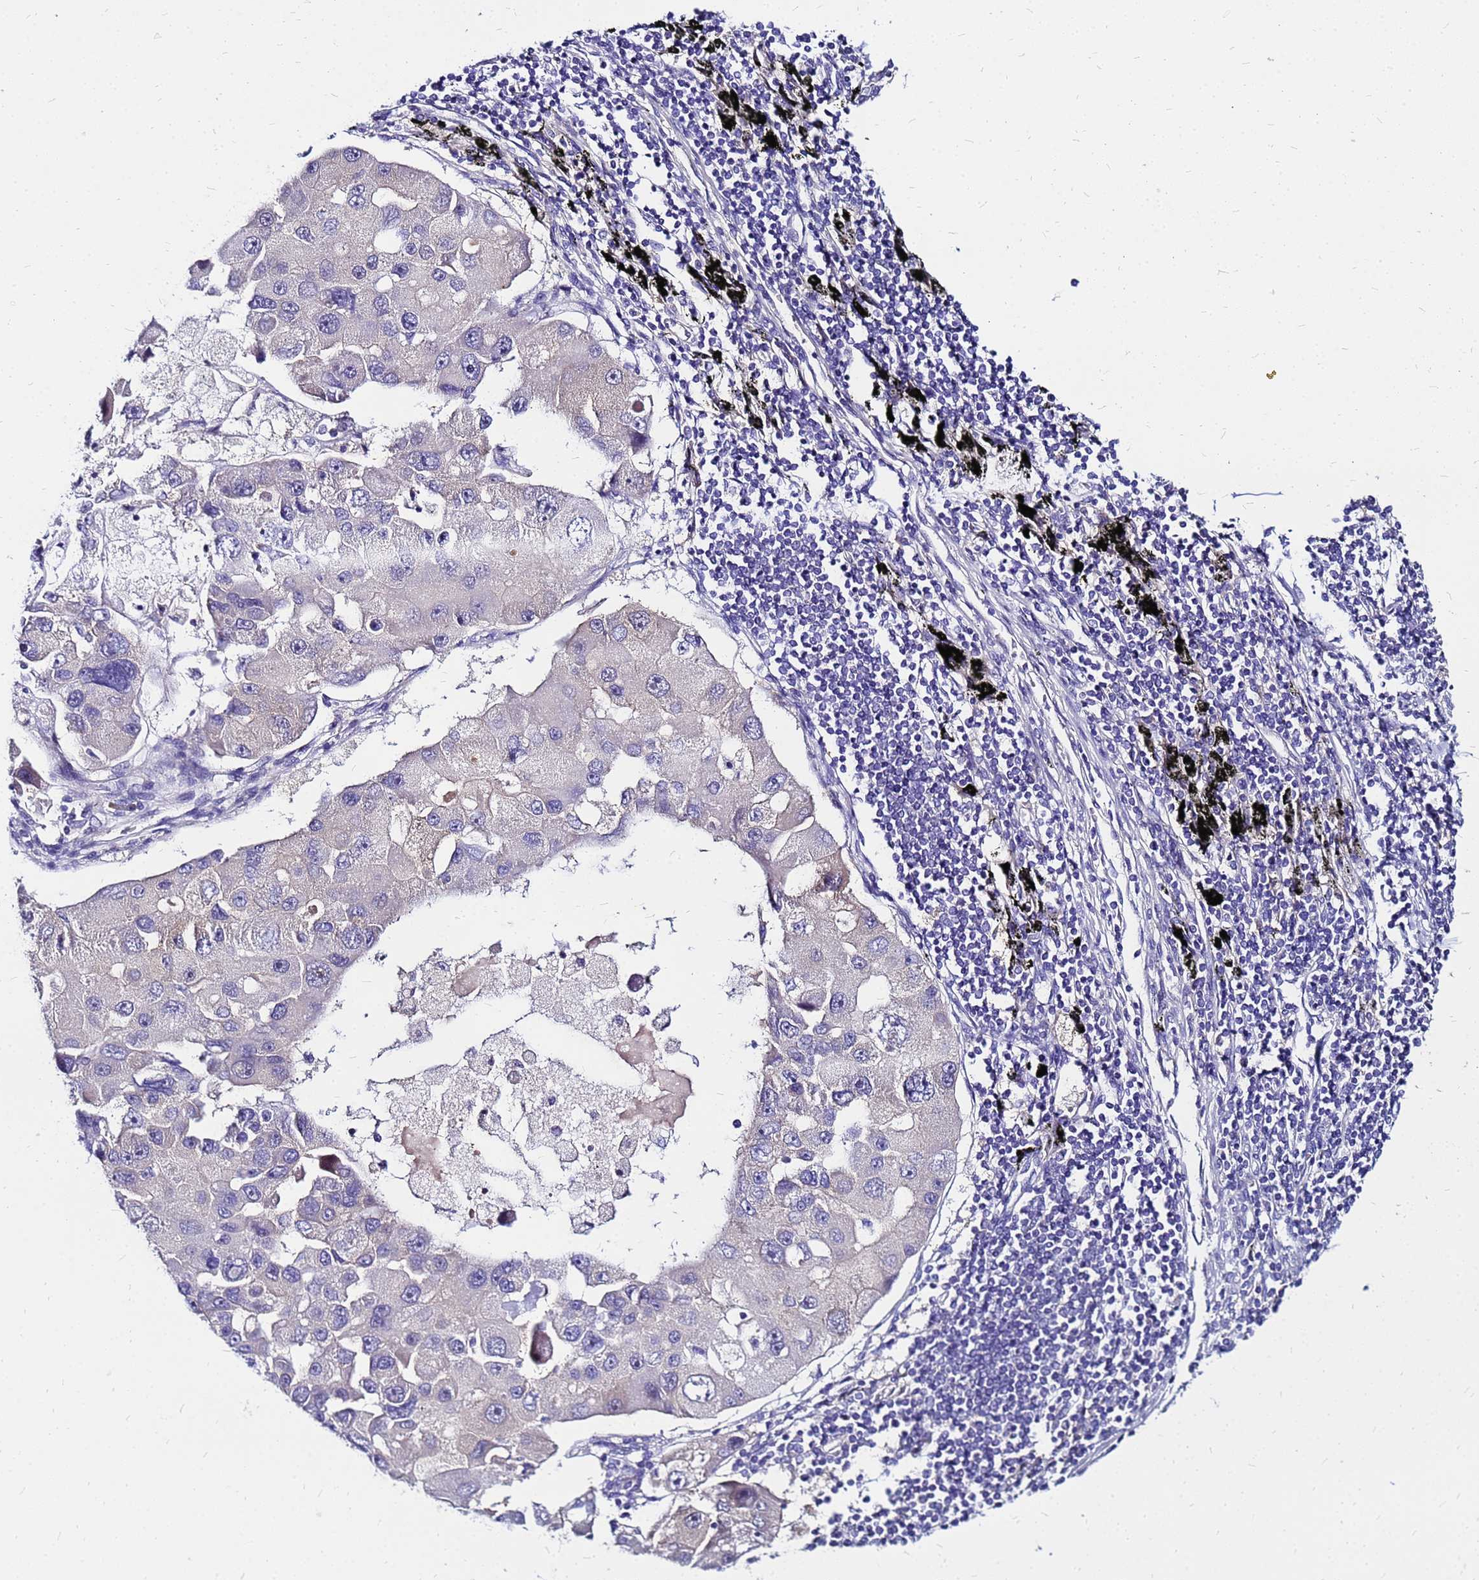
{"staining": {"intensity": "negative", "quantity": "none", "location": "none"}, "tissue": "lung cancer", "cell_type": "Tumor cells", "image_type": "cancer", "snomed": [{"axis": "morphology", "description": "Adenocarcinoma, NOS"}, {"axis": "topography", "description": "Lung"}], "caption": "DAB (3,3'-diaminobenzidine) immunohistochemical staining of human lung cancer displays no significant staining in tumor cells. Nuclei are stained in blue.", "gene": "ARHGEF5", "patient": {"sex": "female", "age": 54}}